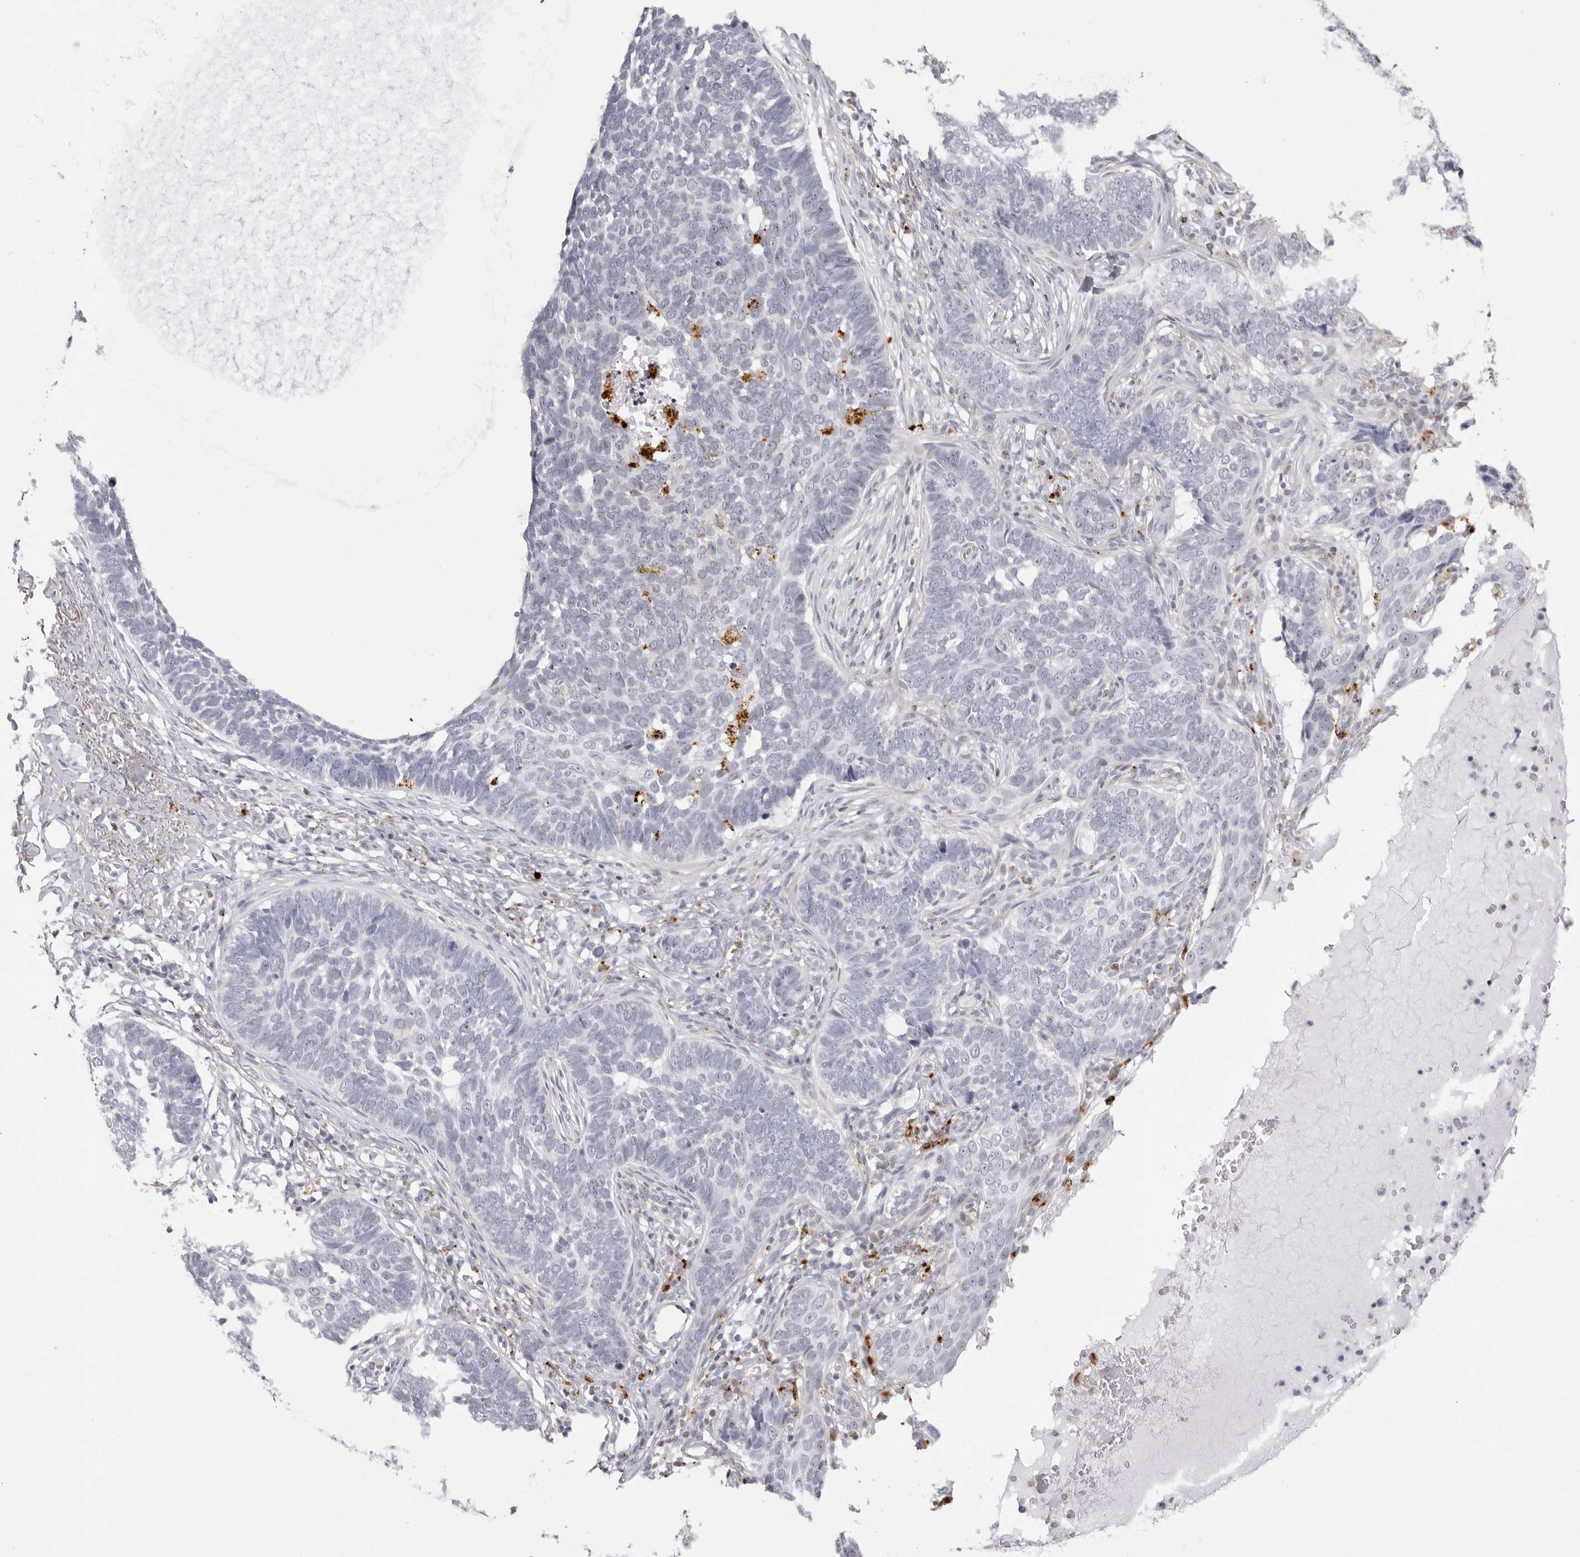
{"staining": {"intensity": "negative", "quantity": "none", "location": "none"}, "tissue": "skin cancer", "cell_type": "Tumor cells", "image_type": "cancer", "snomed": [{"axis": "morphology", "description": "Normal tissue, NOS"}, {"axis": "morphology", "description": "Basal cell carcinoma"}, {"axis": "topography", "description": "Skin"}], "caption": "The photomicrograph displays no significant positivity in tumor cells of basal cell carcinoma (skin).", "gene": "IL25", "patient": {"sex": "male", "age": 77}}